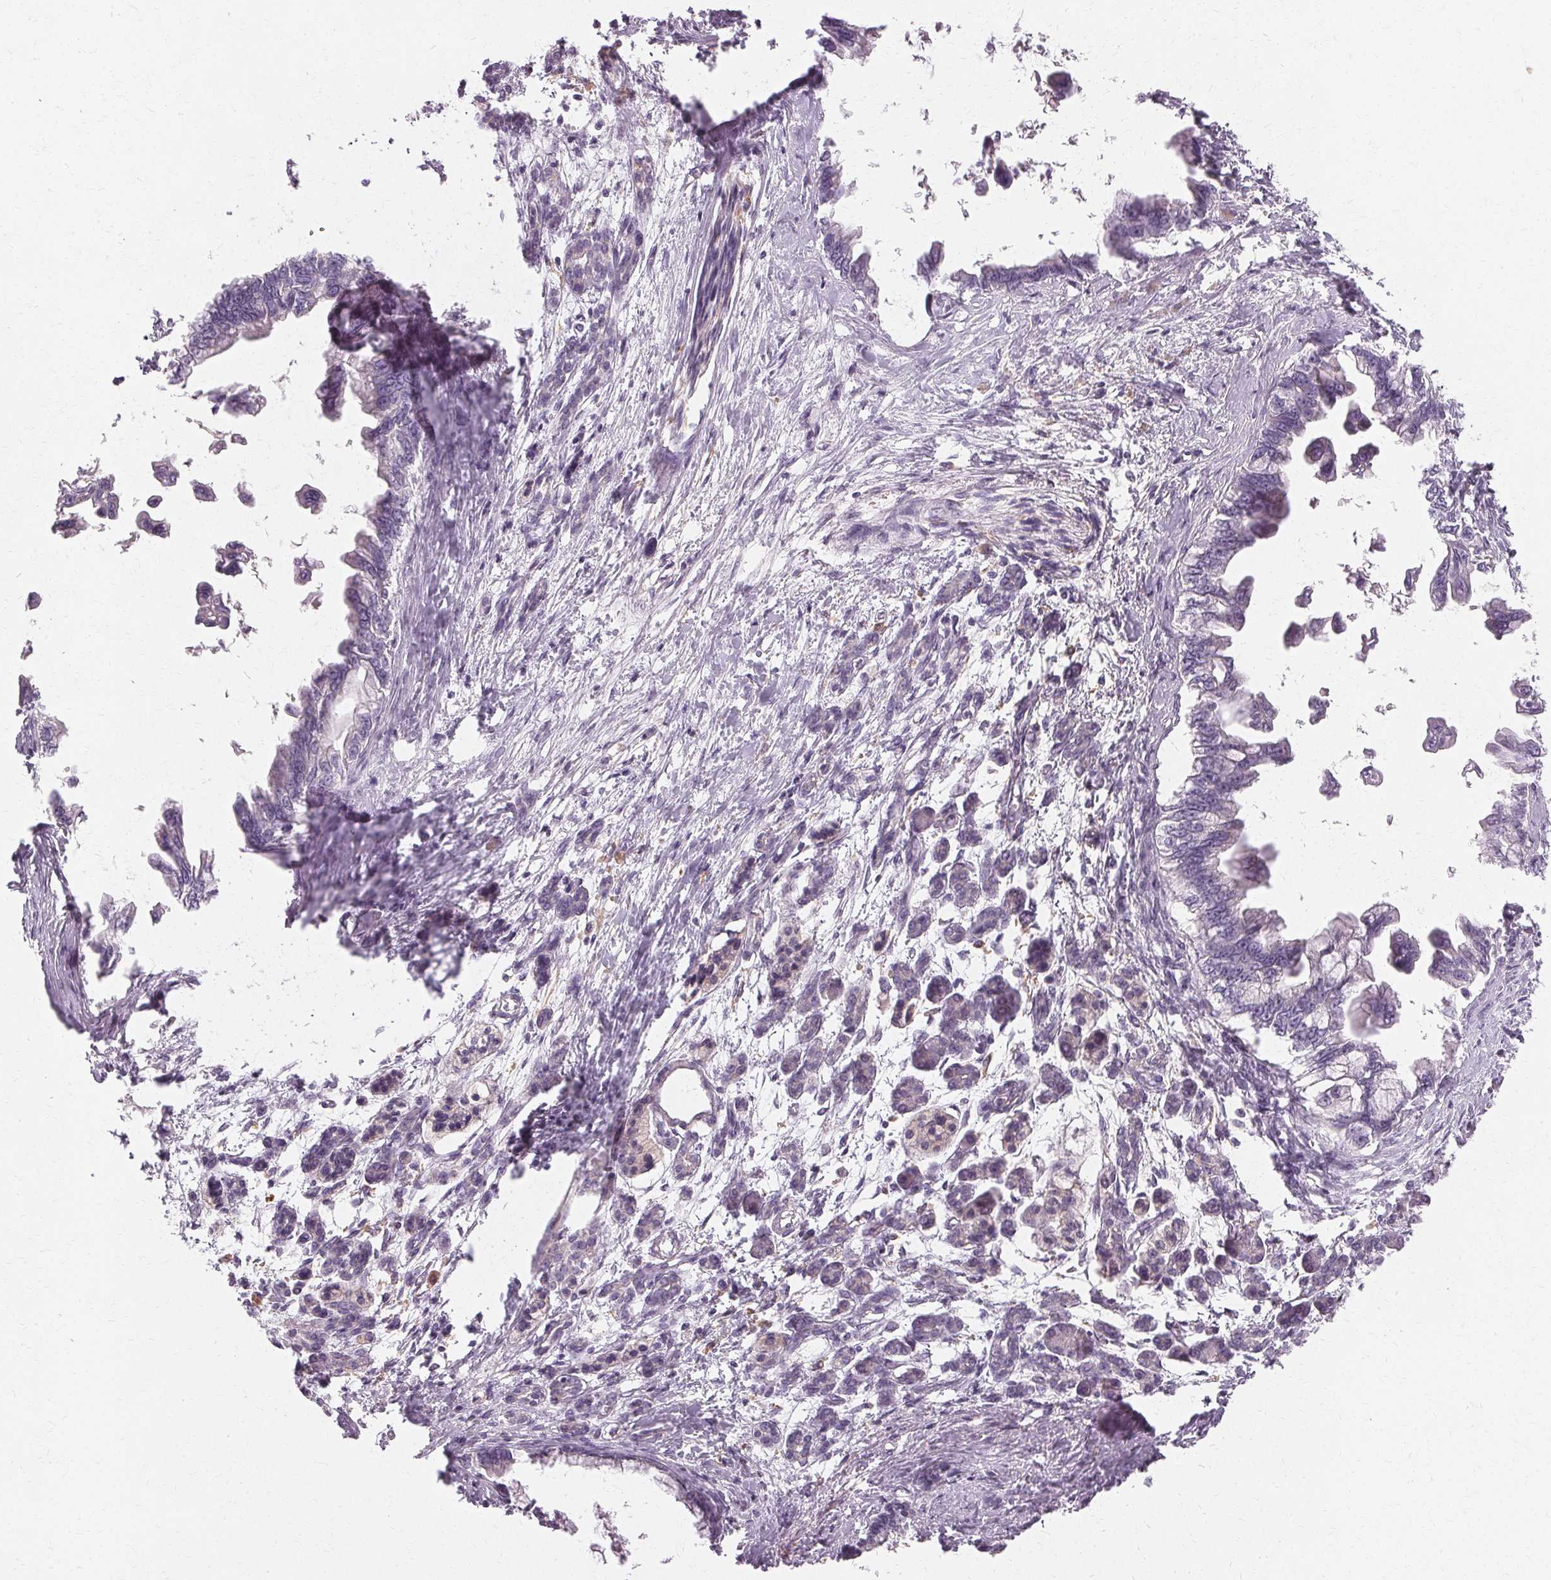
{"staining": {"intensity": "negative", "quantity": "none", "location": "none"}, "tissue": "pancreatic cancer", "cell_type": "Tumor cells", "image_type": "cancer", "snomed": [{"axis": "morphology", "description": "Adenocarcinoma, NOS"}, {"axis": "topography", "description": "Pancreas"}], "caption": "The image shows no significant staining in tumor cells of pancreatic cancer (adenocarcinoma). (Stains: DAB immunohistochemistry (IHC) with hematoxylin counter stain, Microscopy: brightfield microscopy at high magnification).", "gene": "IFNGR1", "patient": {"sex": "male", "age": 61}}